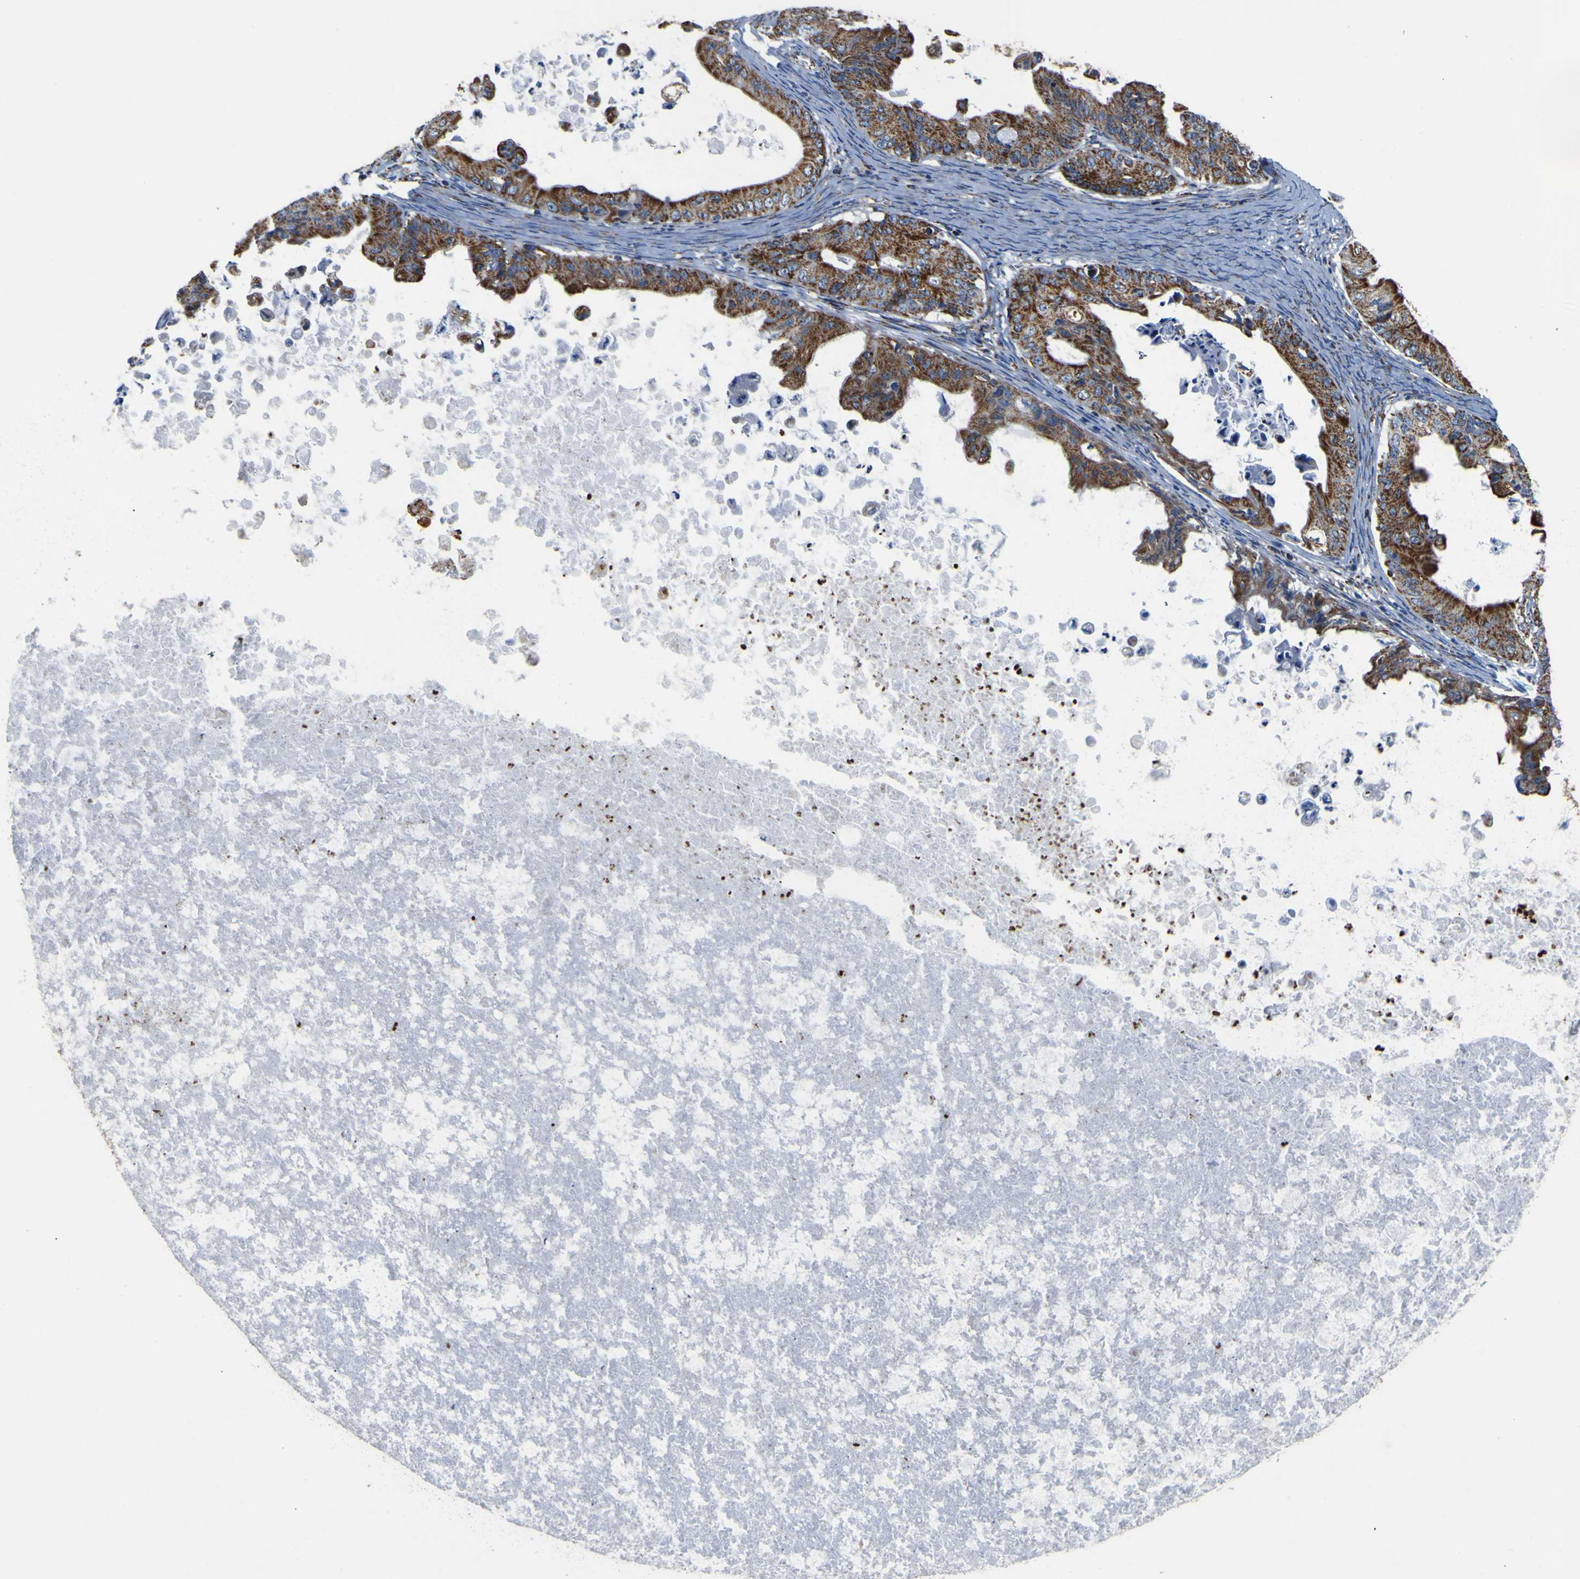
{"staining": {"intensity": "moderate", "quantity": ">75%", "location": "cytoplasmic/membranous"}, "tissue": "ovarian cancer", "cell_type": "Tumor cells", "image_type": "cancer", "snomed": [{"axis": "morphology", "description": "Cystadenocarcinoma, mucinous, NOS"}, {"axis": "topography", "description": "Ovary"}], "caption": "The immunohistochemical stain shows moderate cytoplasmic/membranous expression in tumor cells of ovarian cancer tissue.", "gene": "PTRH2", "patient": {"sex": "female", "age": 37}}